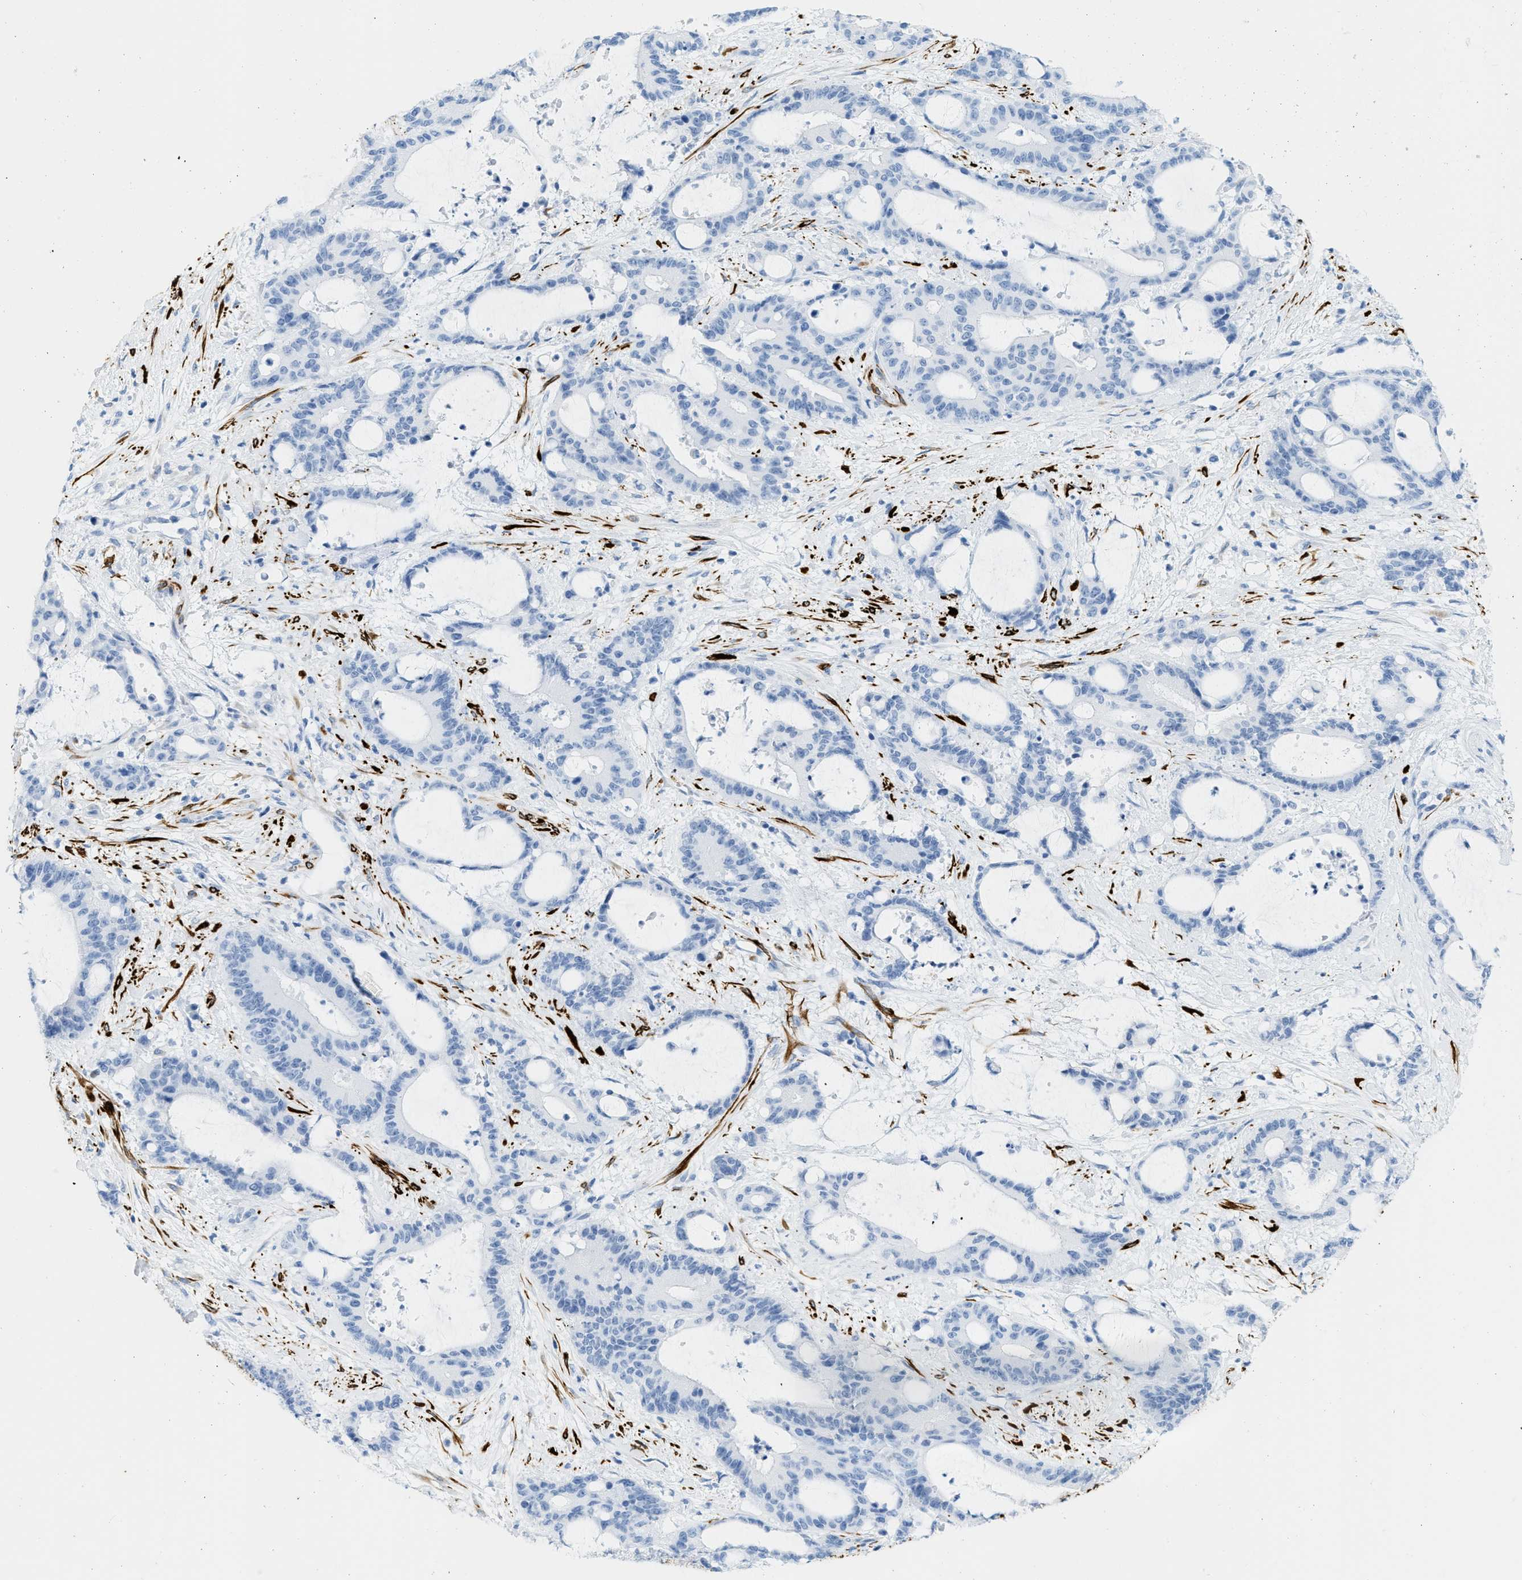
{"staining": {"intensity": "negative", "quantity": "none", "location": "none"}, "tissue": "liver cancer", "cell_type": "Tumor cells", "image_type": "cancer", "snomed": [{"axis": "morphology", "description": "Normal tissue, NOS"}, {"axis": "morphology", "description": "Cholangiocarcinoma"}, {"axis": "topography", "description": "Liver"}, {"axis": "topography", "description": "Peripheral nerve tissue"}], "caption": "DAB (3,3'-diaminobenzidine) immunohistochemical staining of human cholangiocarcinoma (liver) displays no significant expression in tumor cells. The staining was performed using DAB to visualize the protein expression in brown, while the nuclei were stained in blue with hematoxylin (Magnification: 20x).", "gene": "DES", "patient": {"sex": "female", "age": 73}}